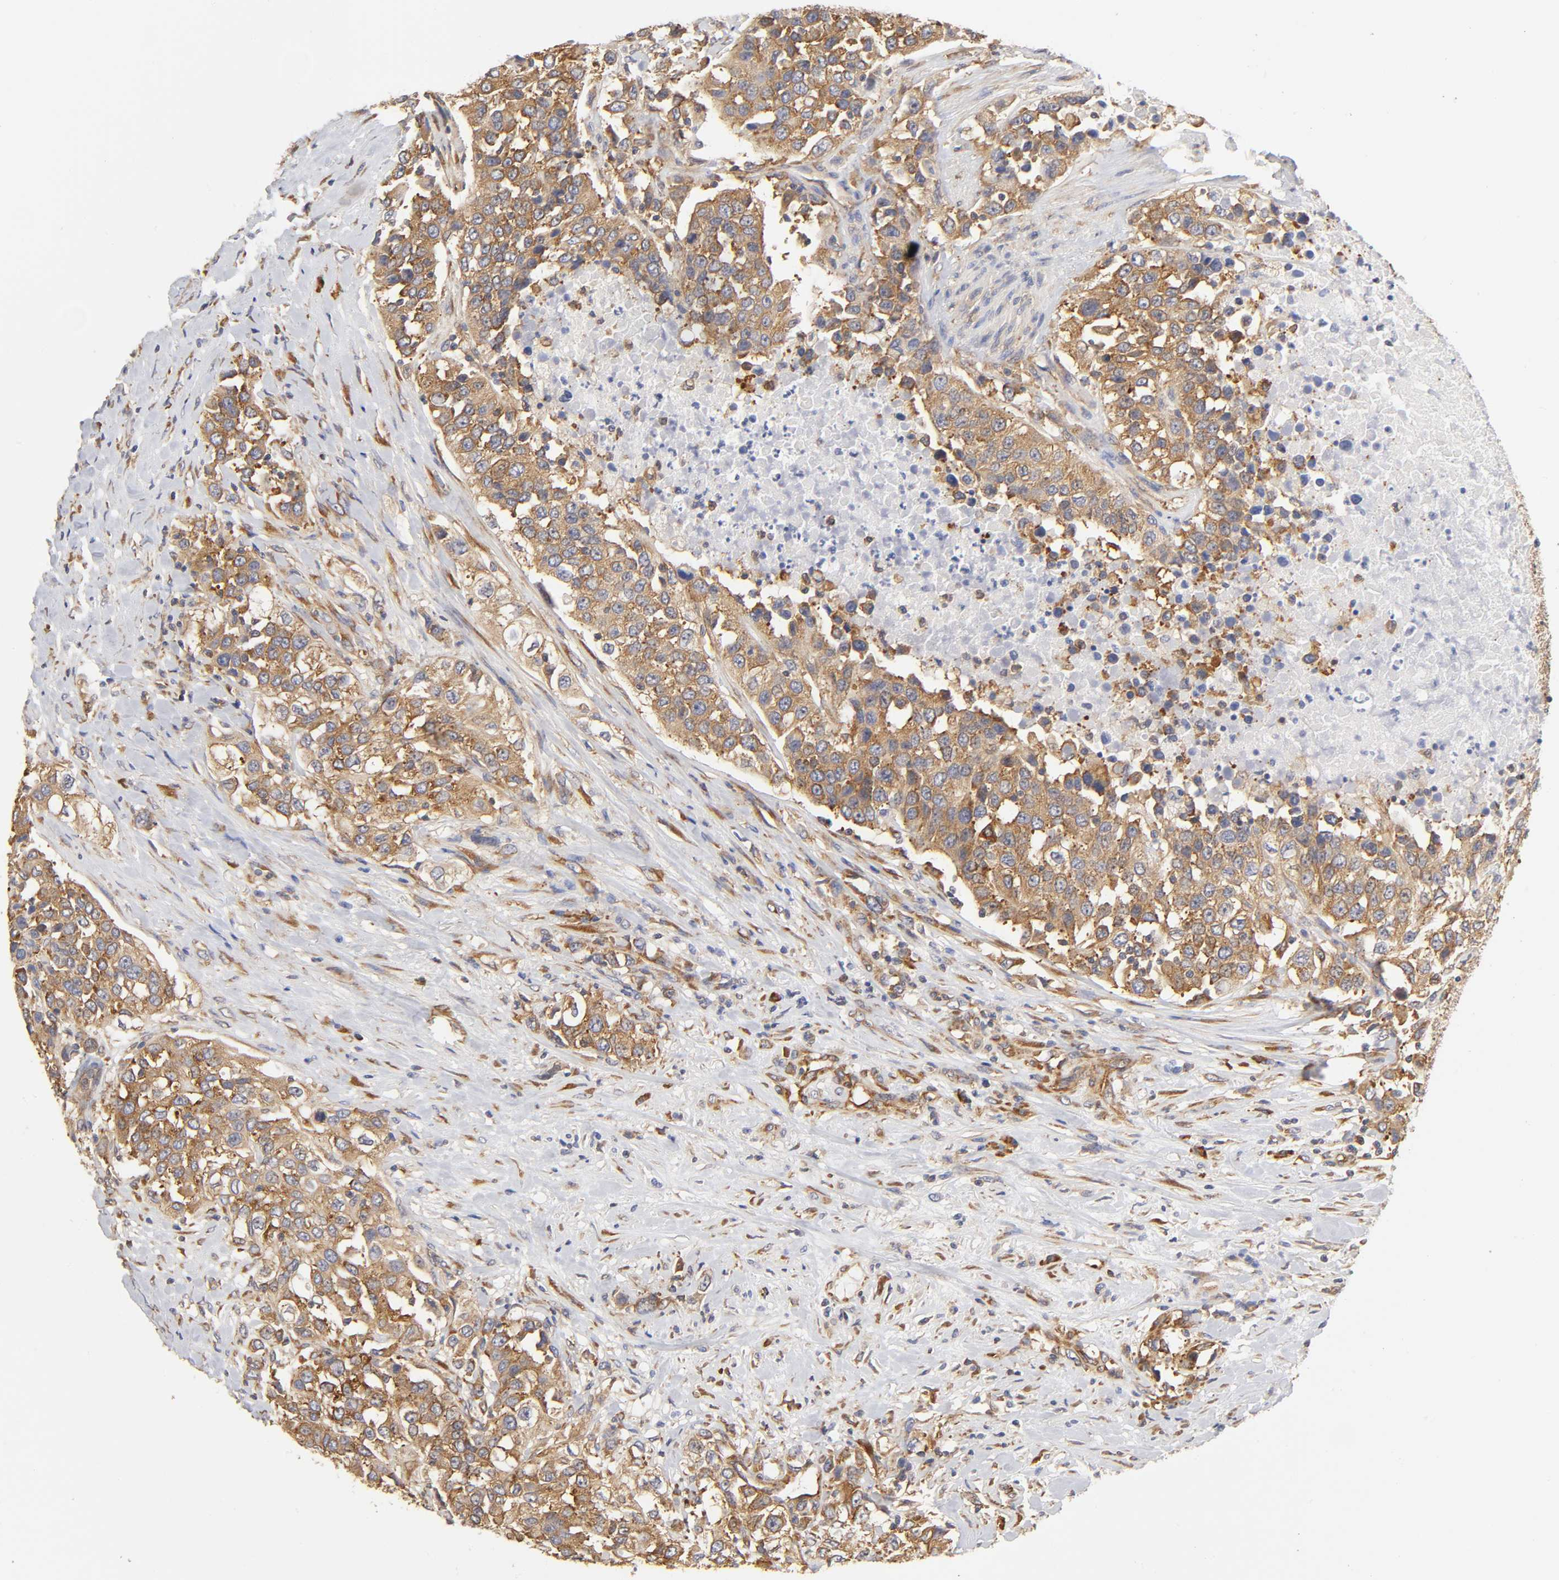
{"staining": {"intensity": "moderate", "quantity": ">75%", "location": "cytoplasmic/membranous"}, "tissue": "urothelial cancer", "cell_type": "Tumor cells", "image_type": "cancer", "snomed": [{"axis": "morphology", "description": "Urothelial carcinoma, High grade"}, {"axis": "topography", "description": "Urinary bladder"}], "caption": "Immunohistochemical staining of urothelial cancer reveals medium levels of moderate cytoplasmic/membranous protein staining in approximately >75% of tumor cells.", "gene": "RPL14", "patient": {"sex": "female", "age": 80}}